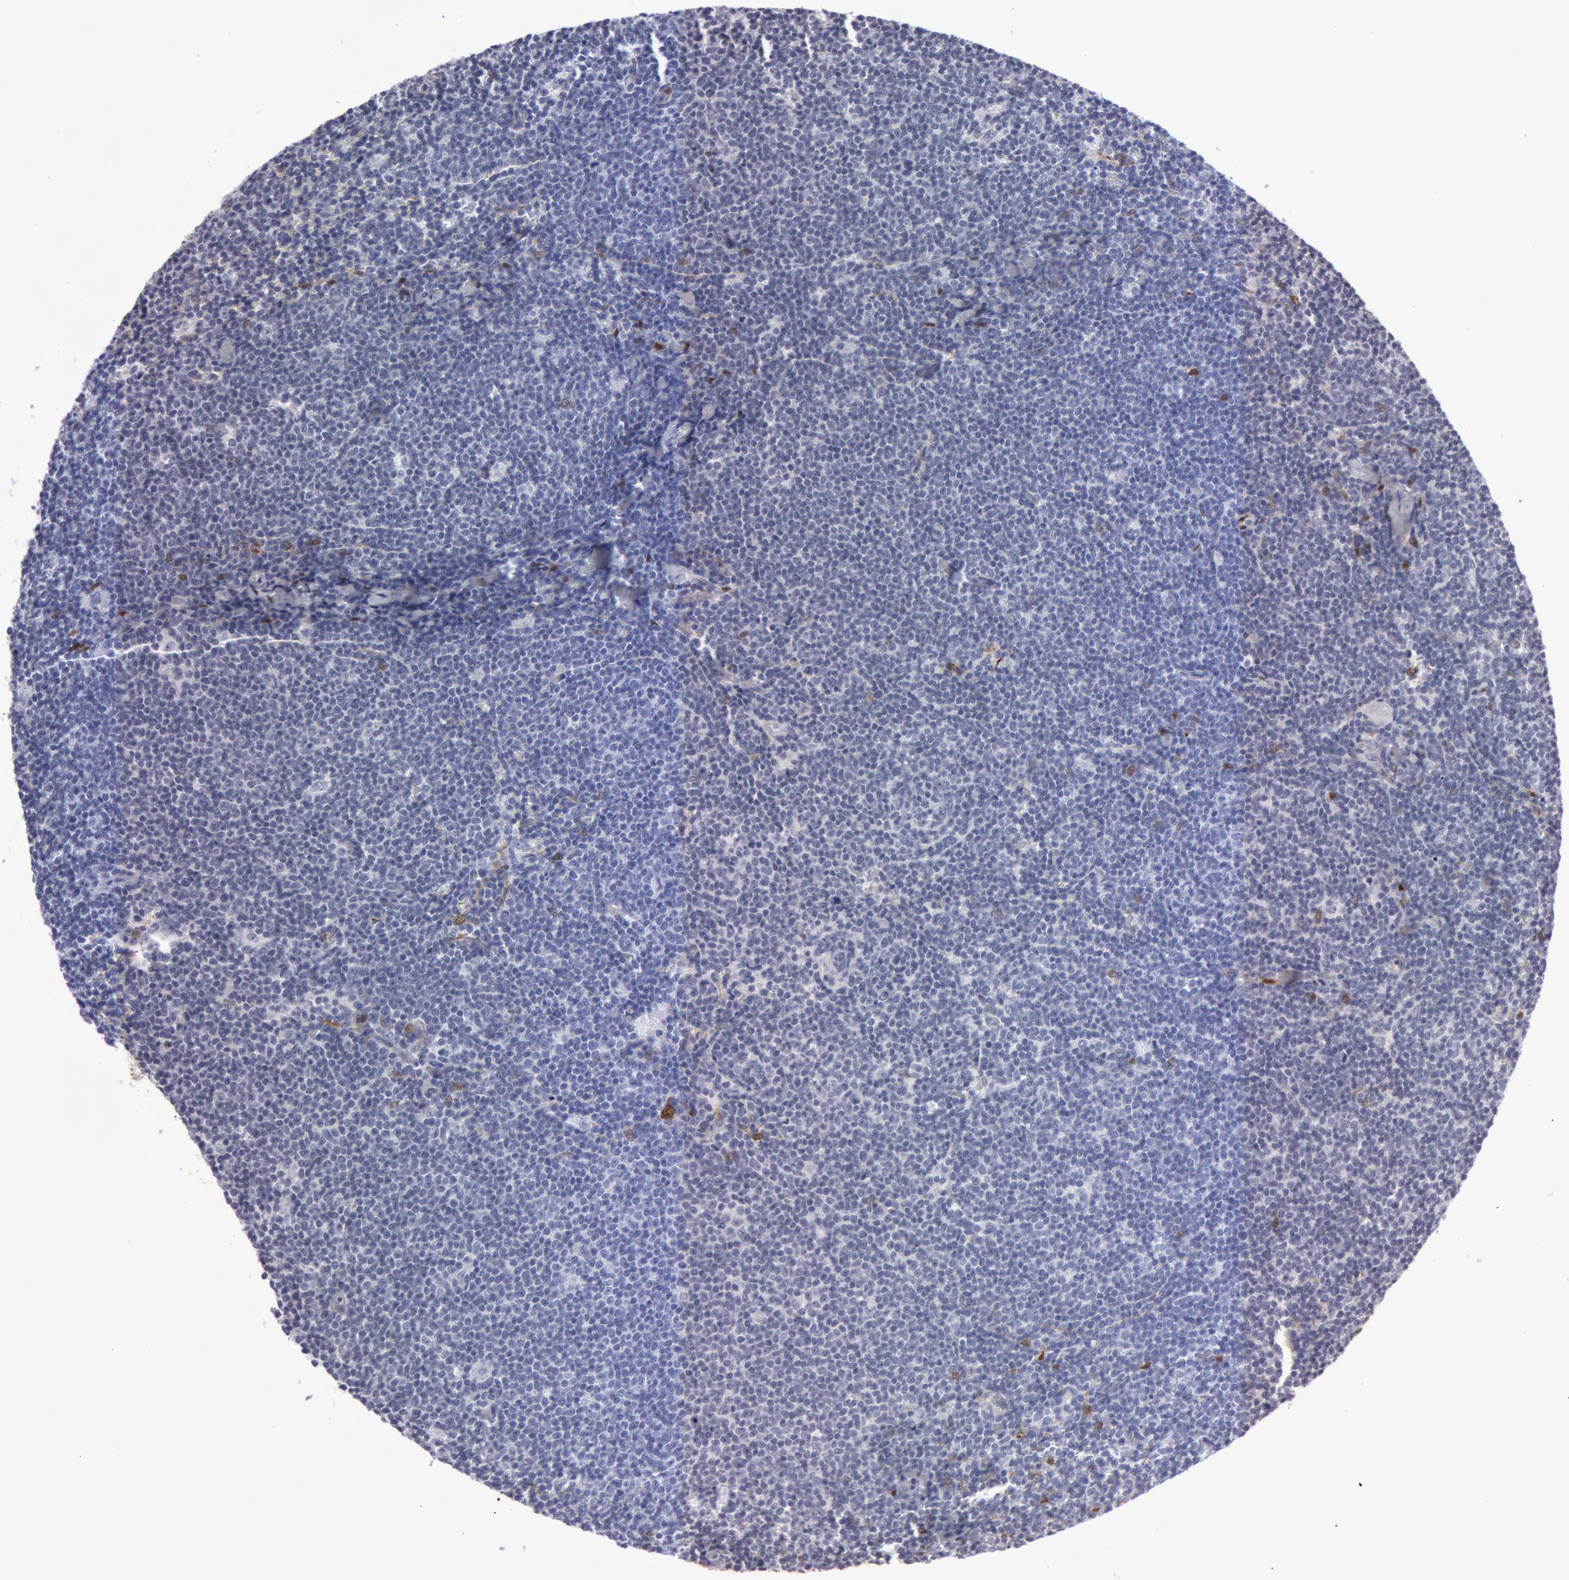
{"staining": {"intensity": "moderate", "quantity": "<25%", "location": "cytoplasmic/membranous"}, "tissue": "lymphoma", "cell_type": "Tumor cells", "image_type": "cancer", "snomed": [{"axis": "morphology", "description": "Malignant lymphoma, non-Hodgkin's type, Low grade"}, {"axis": "topography", "description": "Lymph node"}], "caption": "This image shows lymphoma stained with IHC to label a protein in brown. The cytoplasmic/membranous of tumor cells show moderate positivity for the protein. Nuclei are counter-stained blue.", "gene": "TAGLN", "patient": {"sex": "male", "age": 65}}